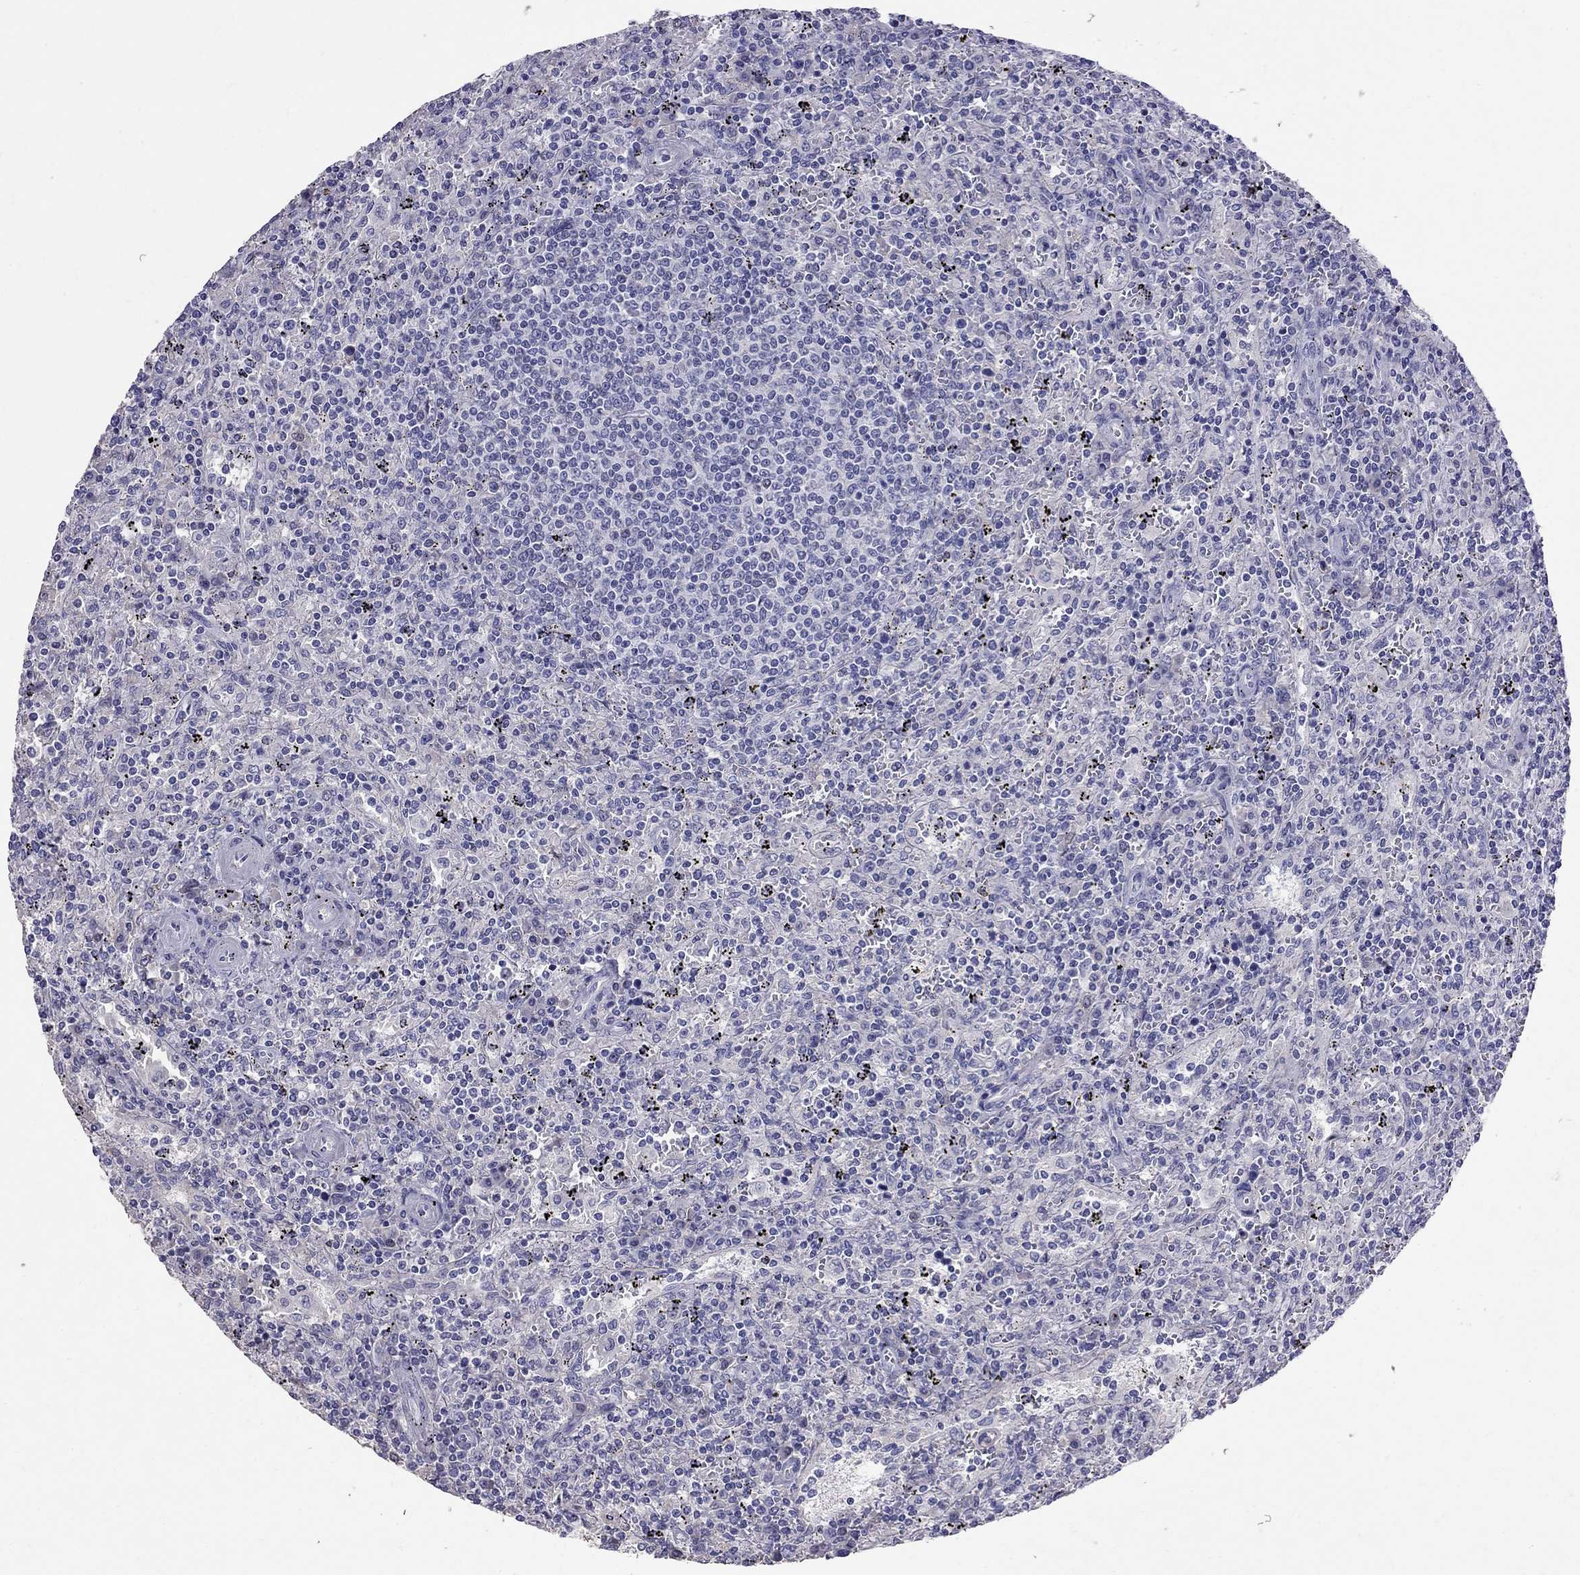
{"staining": {"intensity": "negative", "quantity": "none", "location": "none"}, "tissue": "lymphoma", "cell_type": "Tumor cells", "image_type": "cancer", "snomed": [{"axis": "morphology", "description": "Malignant lymphoma, non-Hodgkin's type, Low grade"}, {"axis": "topography", "description": "Spleen"}], "caption": "DAB immunohistochemical staining of human lymphoma reveals no significant expression in tumor cells.", "gene": "CFAP91", "patient": {"sex": "male", "age": 62}}